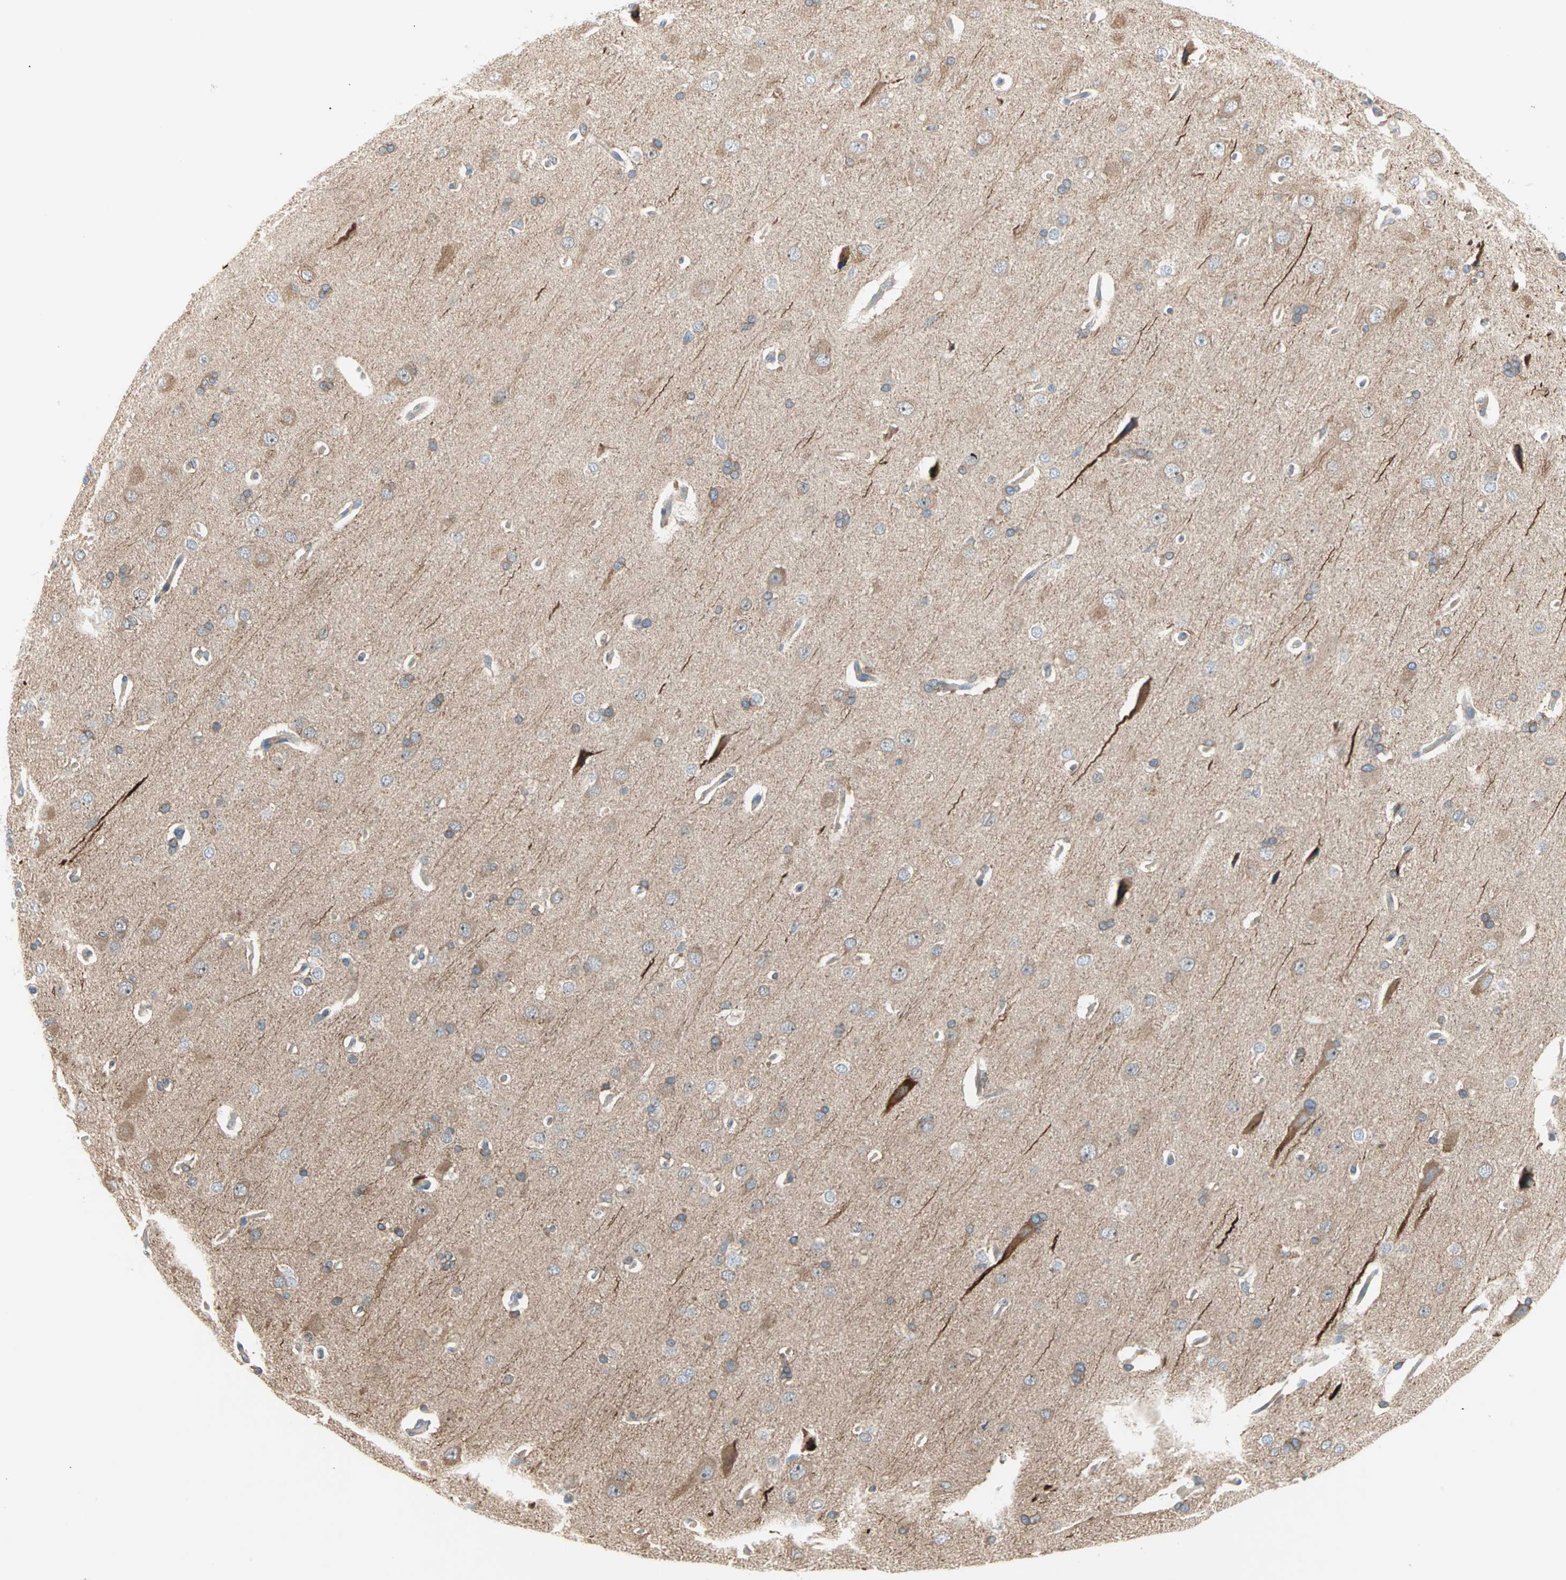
{"staining": {"intensity": "weak", "quantity": ">75%", "location": "cytoplasmic/membranous"}, "tissue": "cerebral cortex", "cell_type": "Endothelial cells", "image_type": "normal", "snomed": [{"axis": "morphology", "description": "Normal tissue, NOS"}, {"axis": "topography", "description": "Cerebral cortex"}], "caption": "Immunohistochemistry (IHC) micrograph of benign human cerebral cortex stained for a protein (brown), which exhibits low levels of weak cytoplasmic/membranous expression in about >75% of endothelial cells.", "gene": "PDE8A", "patient": {"sex": "male", "age": 62}}